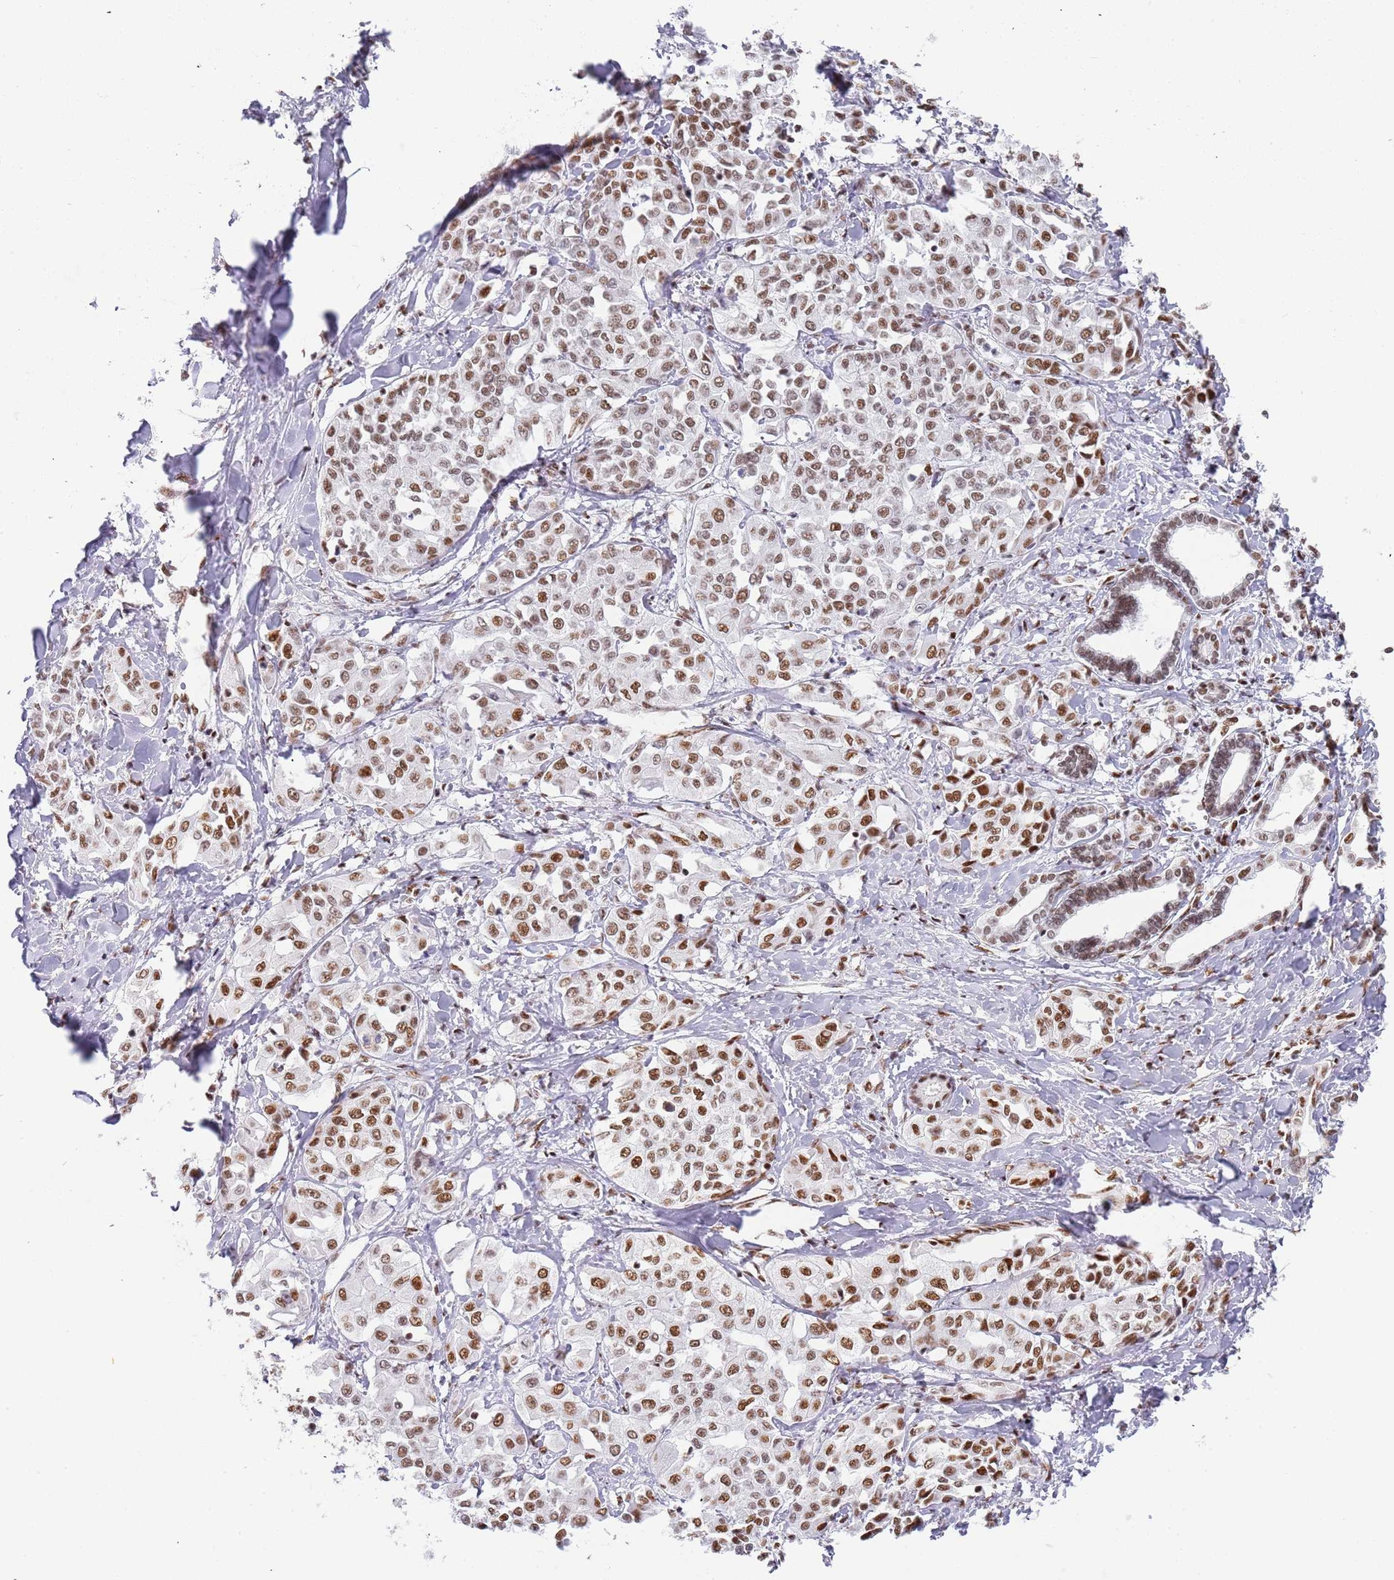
{"staining": {"intensity": "moderate", "quantity": ">75%", "location": "nuclear"}, "tissue": "liver cancer", "cell_type": "Tumor cells", "image_type": "cancer", "snomed": [{"axis": "morphology", "description": "Cholangiocarcinoma"}, {"axis": "topography", "description": "Liver"}], "caption": "Immunohistochemistry photomicrograph of liver cancer (cholangiocarcinoma) stained for a protein (brown), which reveals medium levels of moderate nuclear expression in approximately >75% of tumor cells.", "gene": "AKAP8L", "patient": {"sex": "female", "age": 77}}